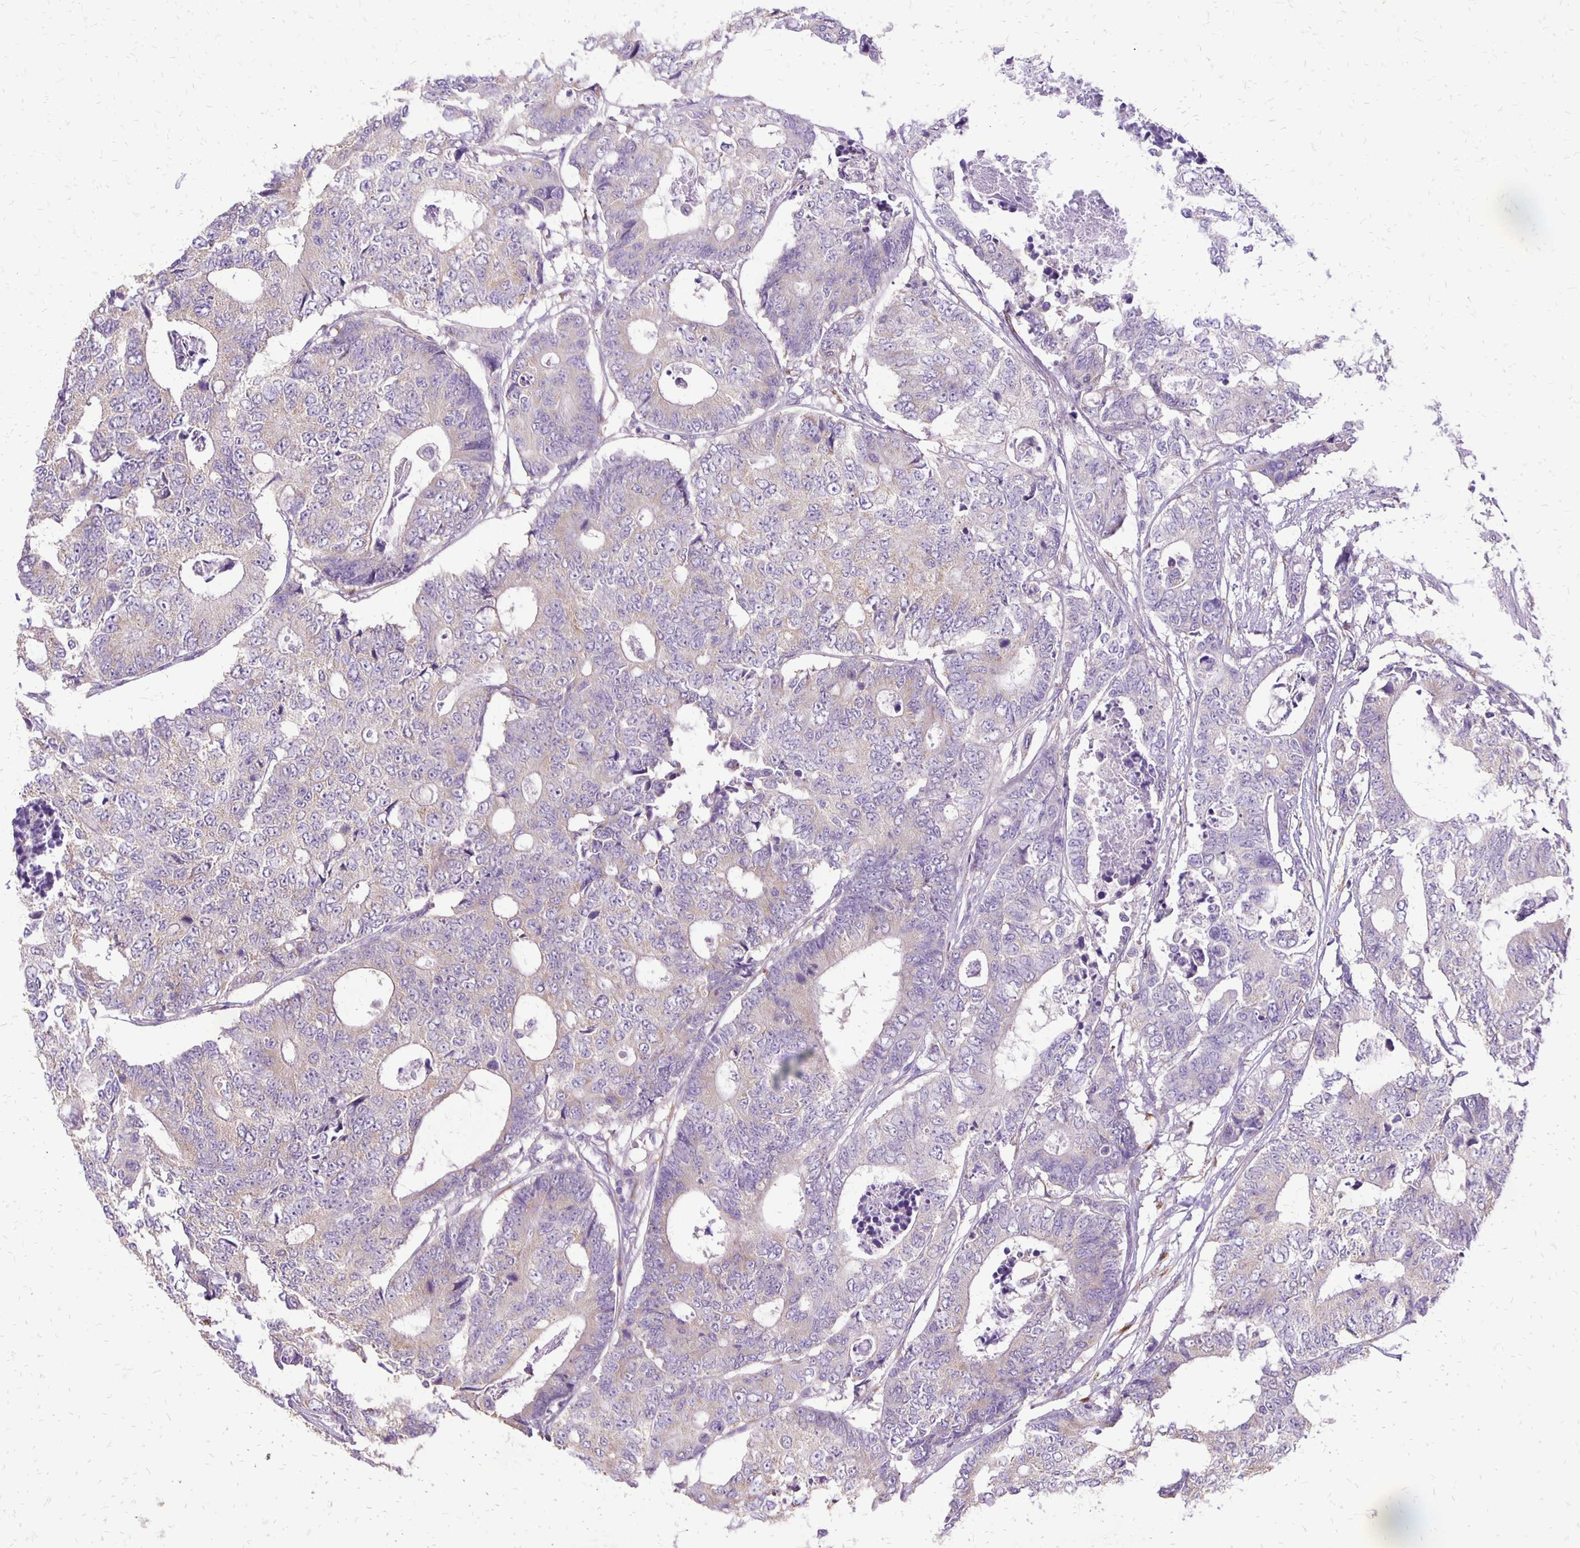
{"staining": {"intensity": "negative", "quantity": "none", "location": "none"}, "tissue": "colorectal cancer", "cell_type": "Tumor cells", "image_type": "cancer", "snomed": [{"axis": "morphology", "description": "Adenocarcinoma, NOS"}, {"axis": "topography", "description": "Colon"}], "caption": "A histopathology image of human colorectal cancer (adenocarcinoma) is negative for staining in tumor cells.", "gene": "ANKRD45", "patient": {"sex": "female", "age": 48}}